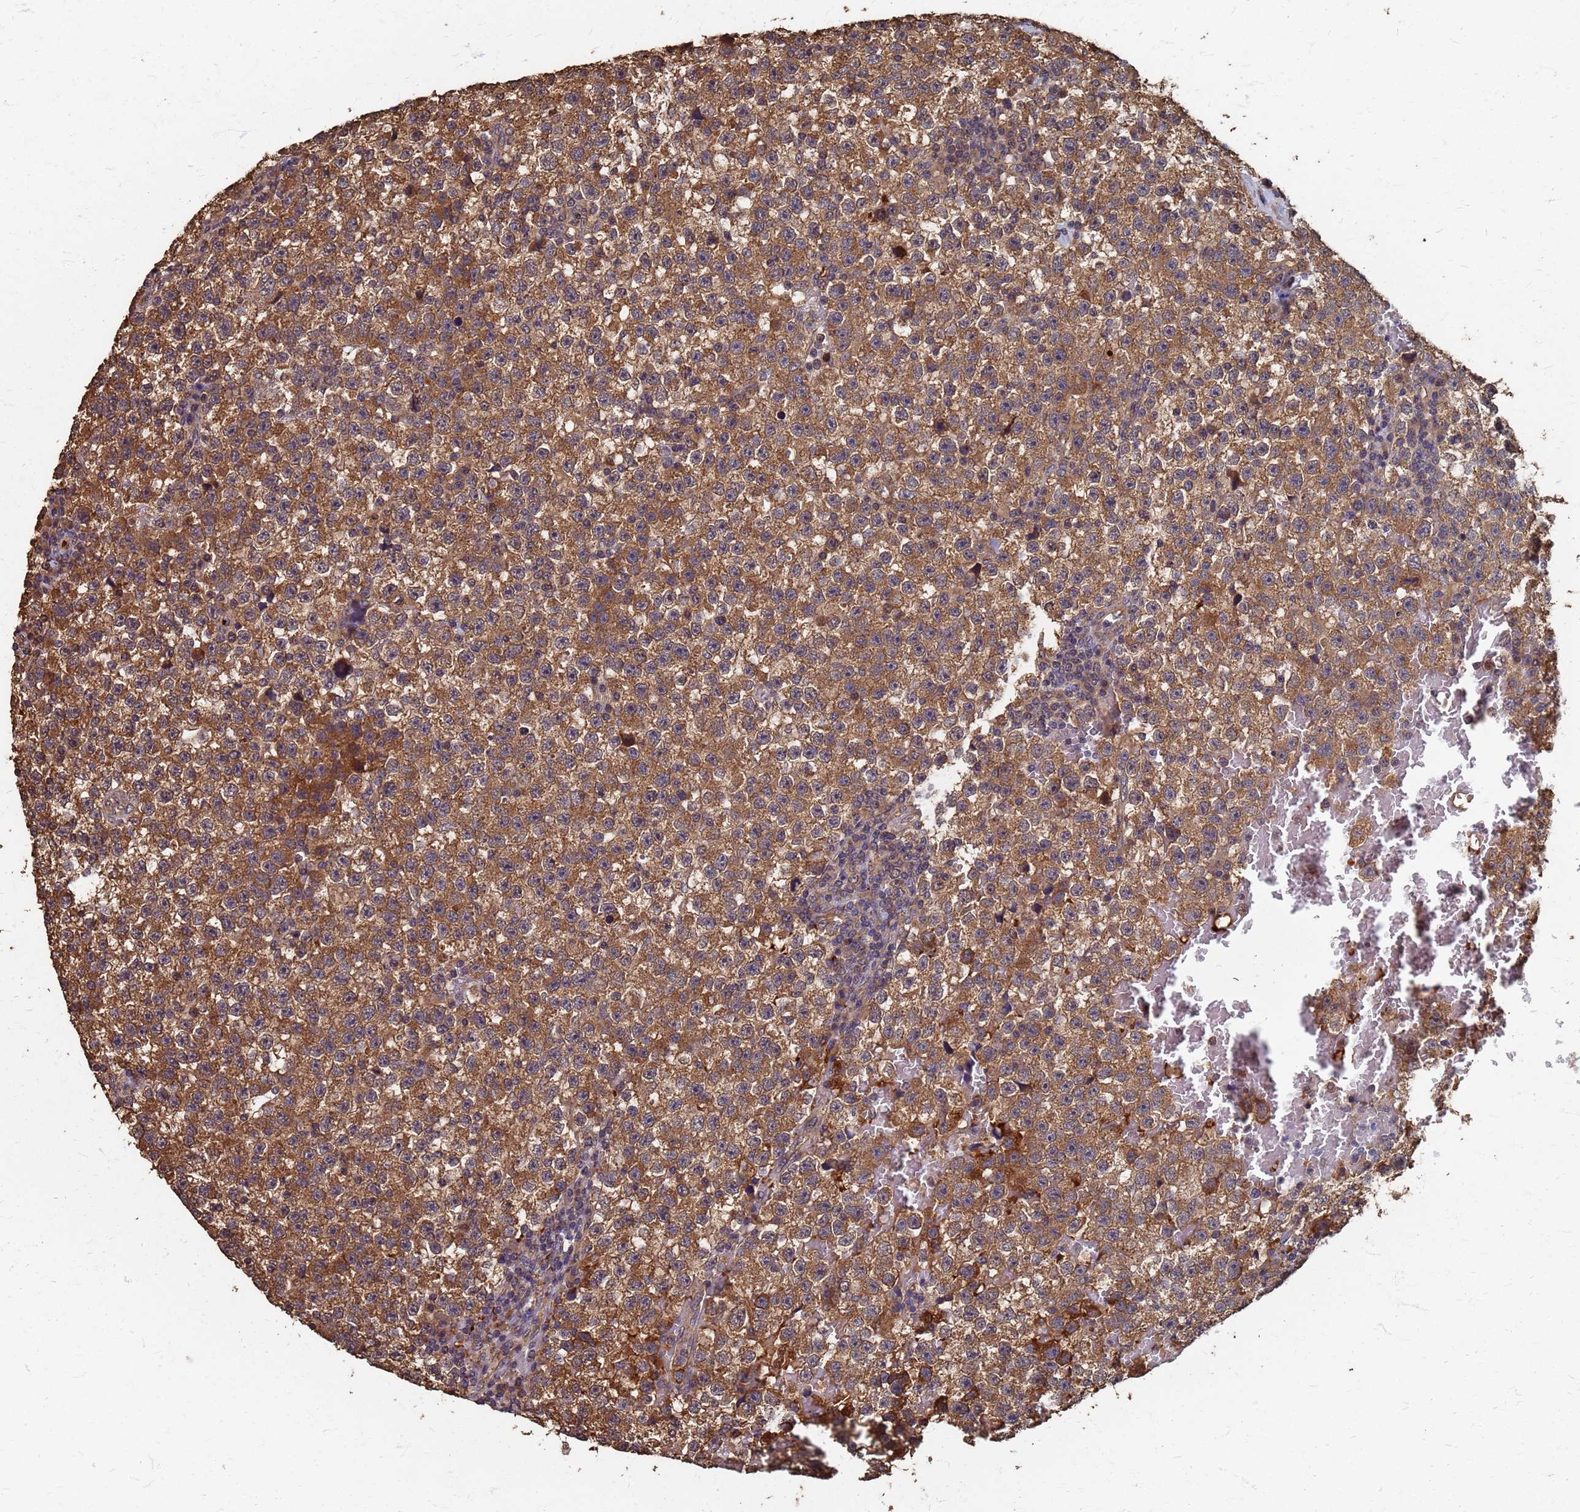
{"staining": {"intensity": "moderate", "quantity": ">75%", "location": "cytoplasmic/membranous"}, "tissue": "testis cancer", "cell_type": "Tumor cells", "image_type": "cancer", "snomed": [{"axis": "morphology", "description": "Seminoma, NOS"}, {"axis": "topography", "description": "Testis"}], "caption": "Immunohistochemistry (IHC) image of seminoma (testis) stained for a protein (brown), which displays medium levels of moderate cytoplasmic/membranous expression in about >75% of tumor cells.", "gene": "DPH5", "patient": {"sex": "male", "age": 22}}